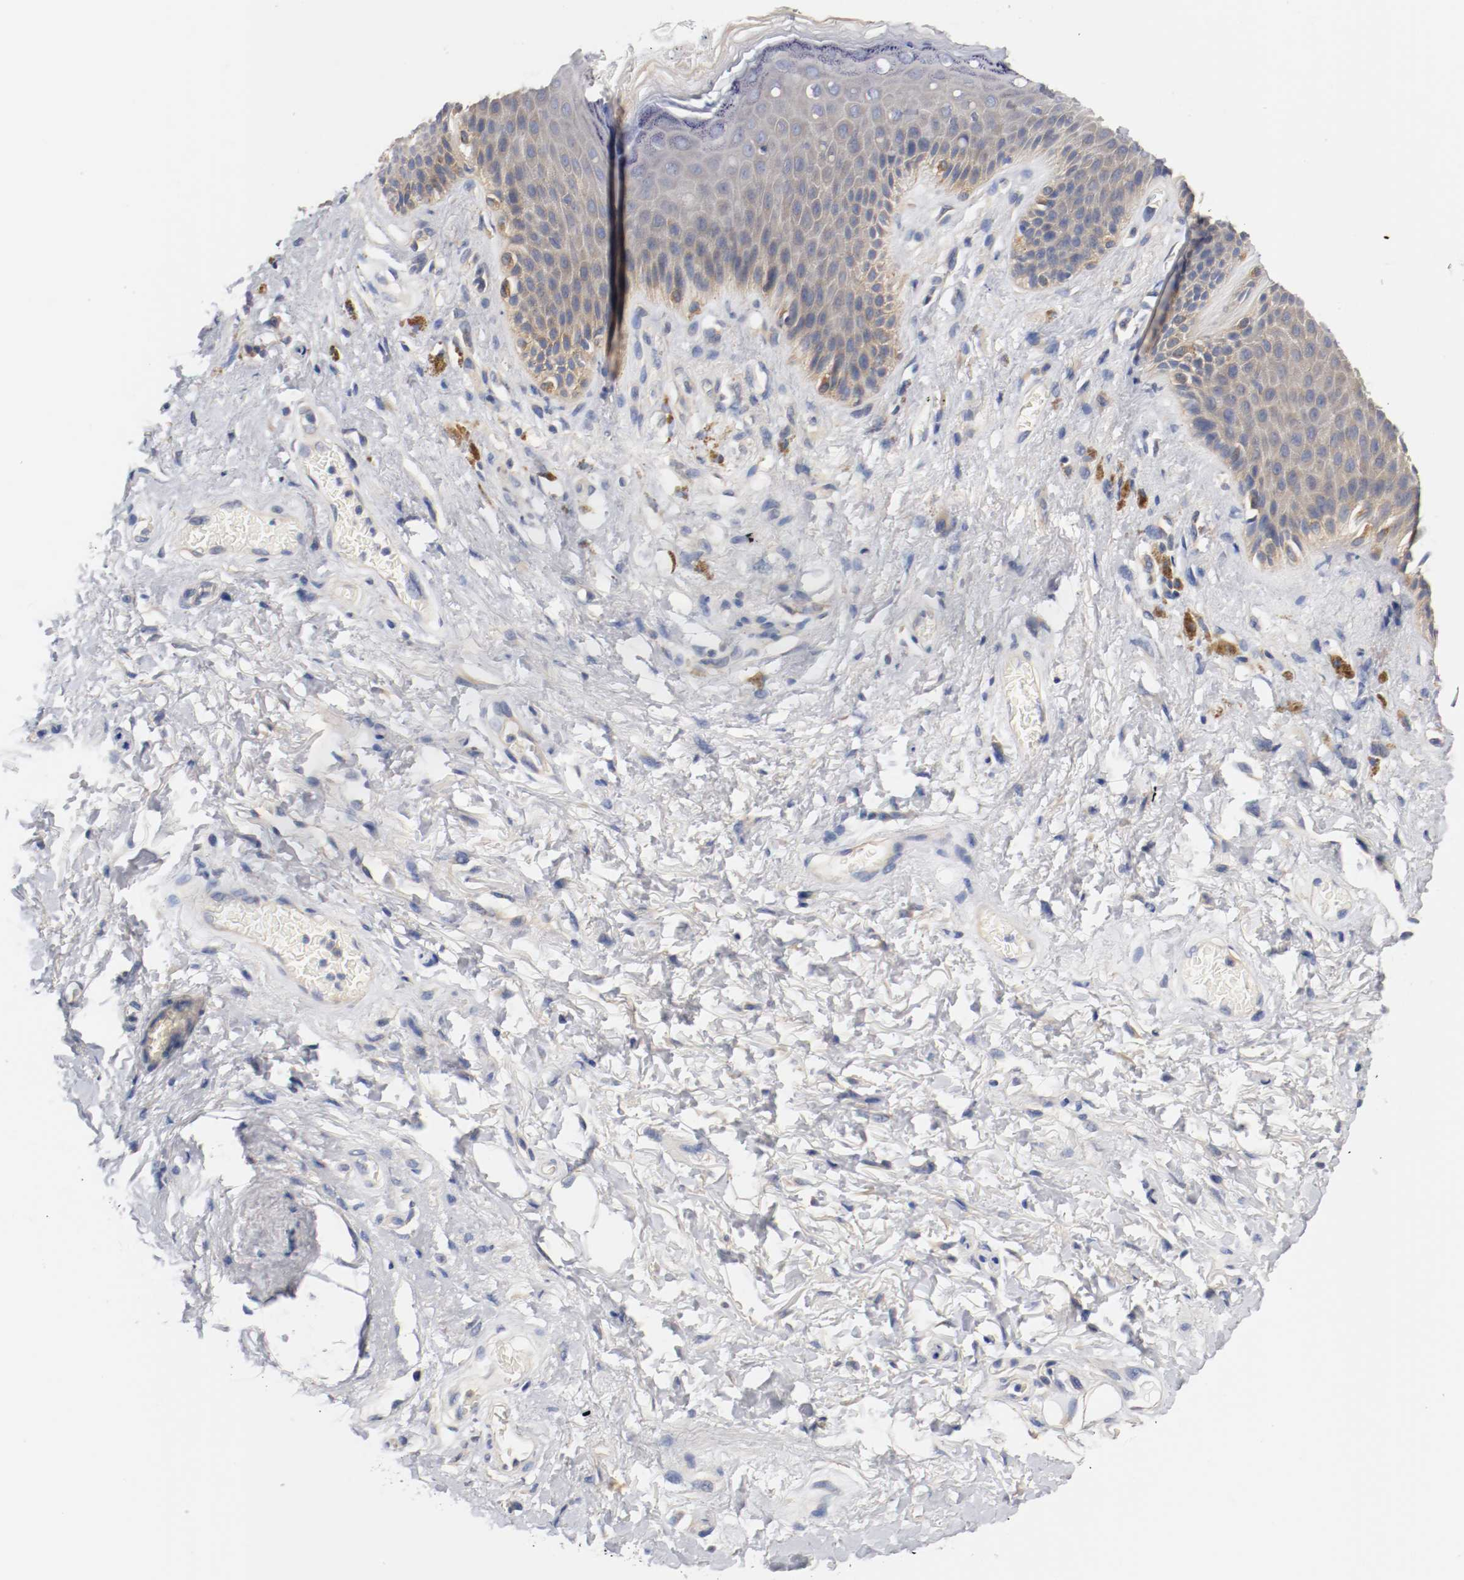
{"staining": {"intensity": "negative", "quantity": "none", "location": "none"}, "tissue": "skin", "cell_type": "Epidermal cells", "image_type": "normal", "snomed": [{"axis": "morphology", "description": "Normal tissue, NOS"}, {"axis": "topography", "description": "Anal"}], "caption": "The micrograph demonstrates no significant positivity in epidermal cells of skin.", "gene": "HGS", "patient": {"sex": "female", "age": 46}}